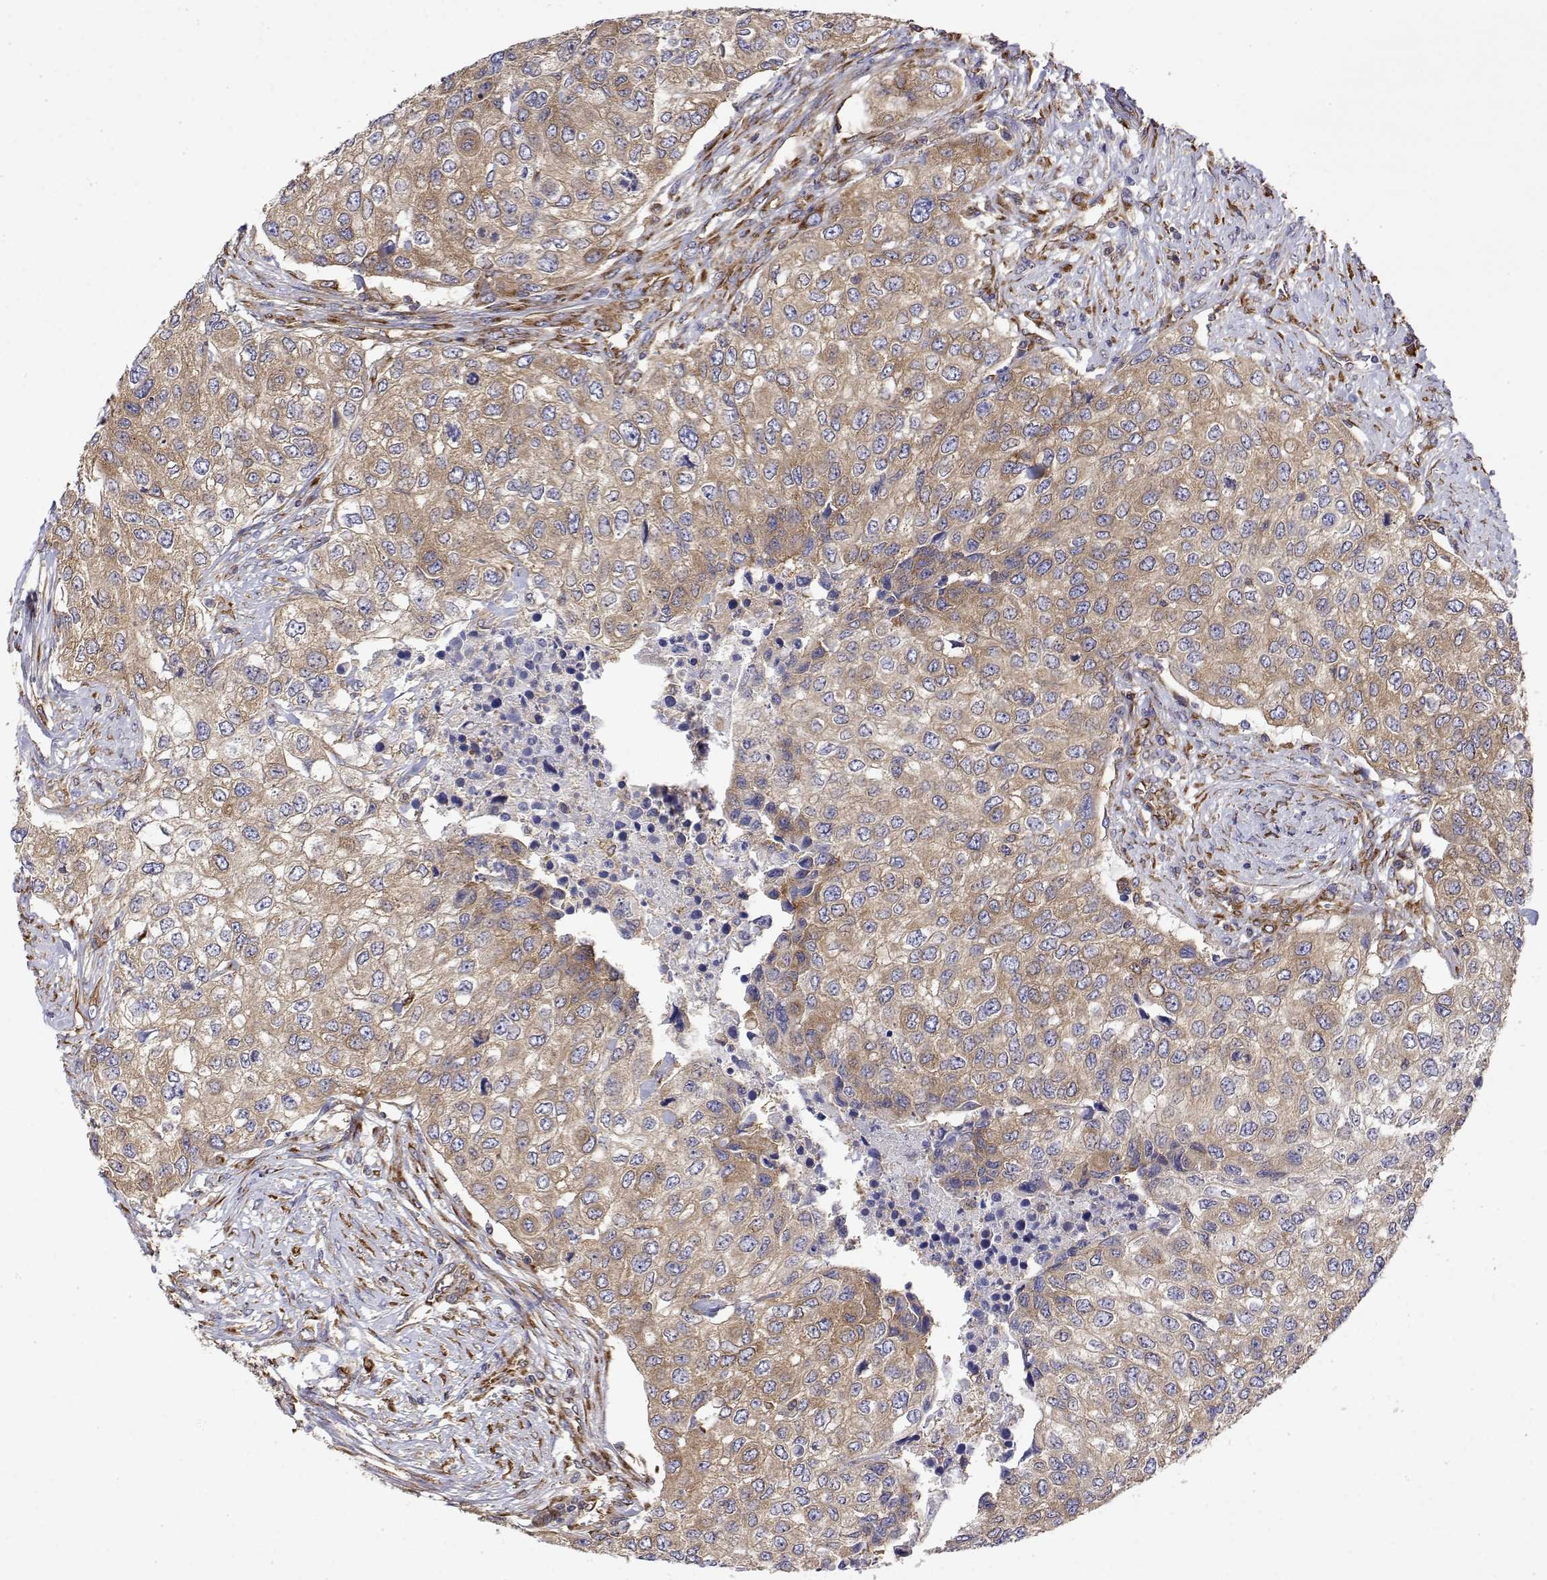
{"staining": {"intensity": "weak", "quantity": ">75%", "location": "cytoplasmic/membranous"}, "tissue": "urothelial cancer", "cell_type": "Tumor cells", "image_type": "cancer", "snomed": [{"axis": "morphology", "description": "Urothelial carcinoma, High grade"}, {"axis": "topography", "description": "Urinary bladder"}], "caption": "Urothelial cancer stained with DAB (3,3'-diaminobenzidine) immunohistochemistry displays low levels of weak cytoplasmic/membranous staining in approximately >75% of tumor cells. (Brightfield microscopy of DAB IHC at high magnification).", "gene": "EEF1G", "patient": {"sex": "female", "age": 78}}